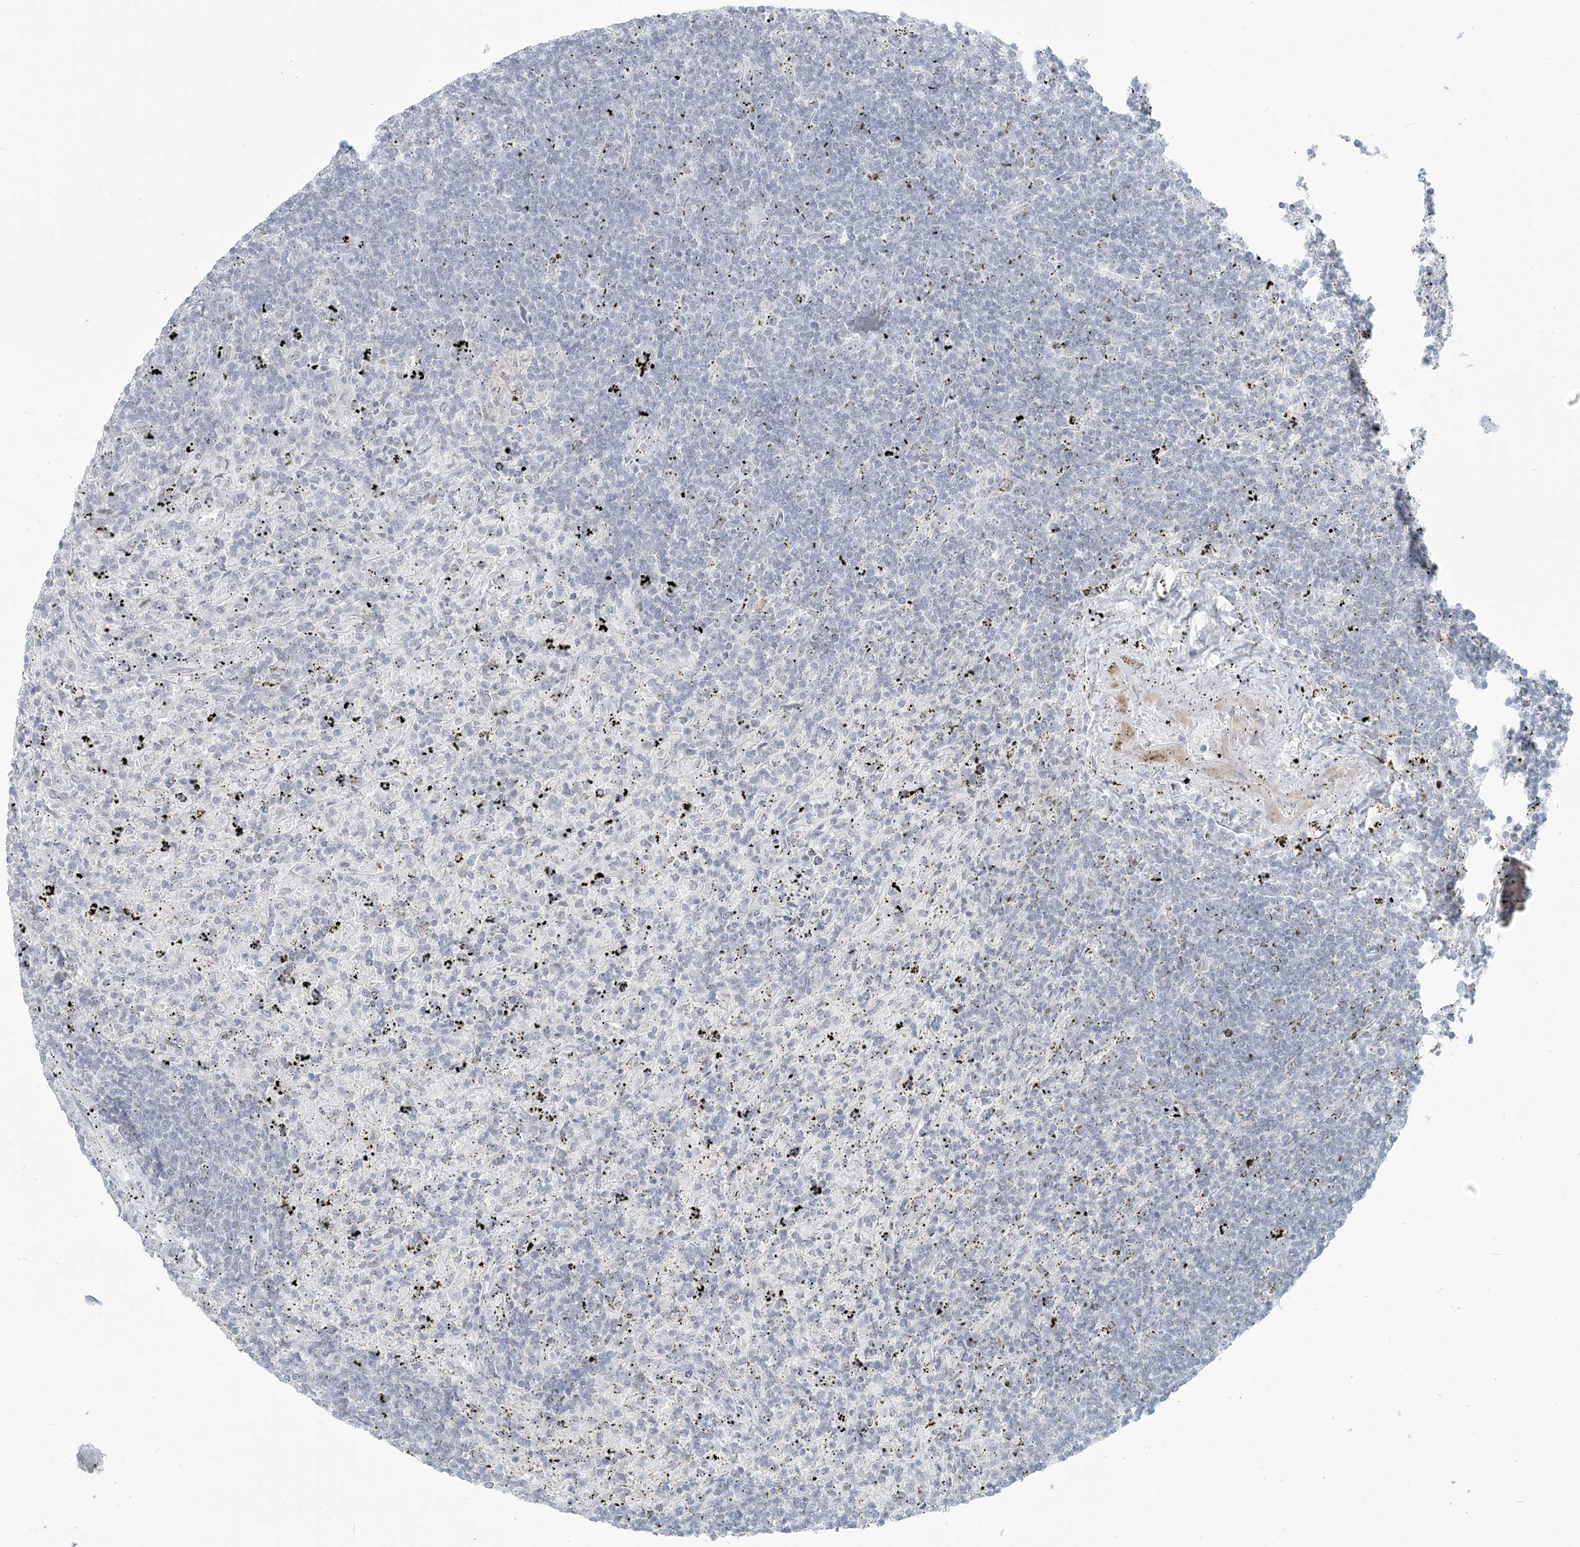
{"staining": {"intensity": "negative", "quantity": "none", "location": "none"}, "tissue": "lymphoma", "cell_type": "Tumor cells", "image_type": "cancer", "snomed": [{"axis": "morphology", "description": "Malignant lymphoma, non-Hodgkin's type, Low grade"}, {"axis": "topography", "description": "Spleen"}], "caption": "Malignant lymphoma, non-Hodgkin's type (low-grade) was stained to show a protein in brown. There is no significant staining in tumor cells.", "gene": "SCML1", "patient": {"sex": "male", "age": 76}}